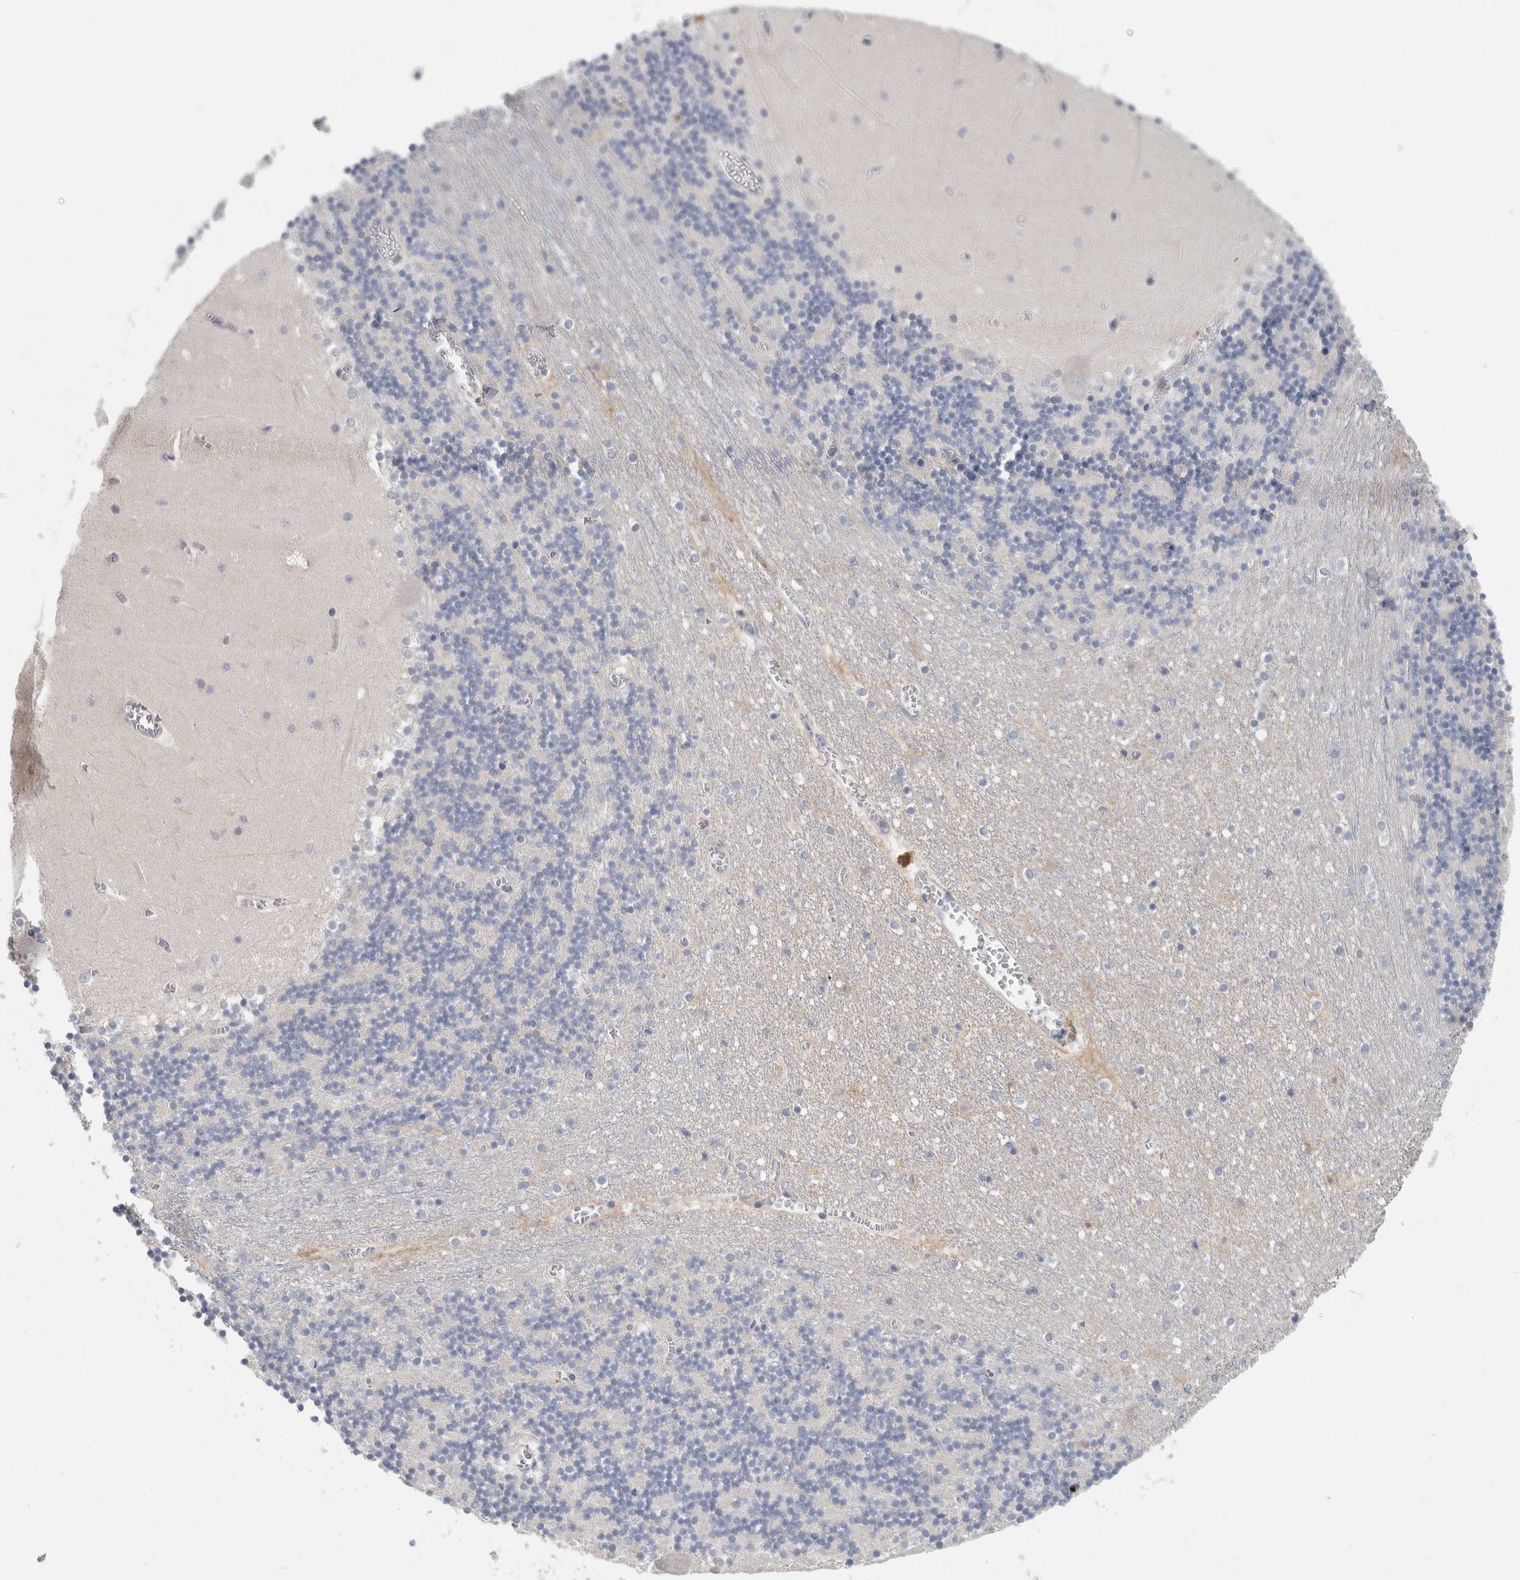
{"staining": {"intensity": "negative", "quantity": "none", "location": "none"}, "tissue": "cerebellum", "cell_type": "Cells in granular layer", "image_type": "normal", "snomed": [{"axis": "morphology", "description": "Normal tissue, NOS"}, {"axis": "topography", "description": "Cerebellum"}], "caption": "IHC photomicrograph of unremarkable cerebellum stained for a protein (brown), which exhibits no staining in cells in granular layer. Brightfield microscopy of immunohistochemistry (IHC) stained with DAB (brown) and hematoxylin (blue), captured at high magnification.", "gene": "MGAT1", "patient": {"sex": "female", "age": 28}}